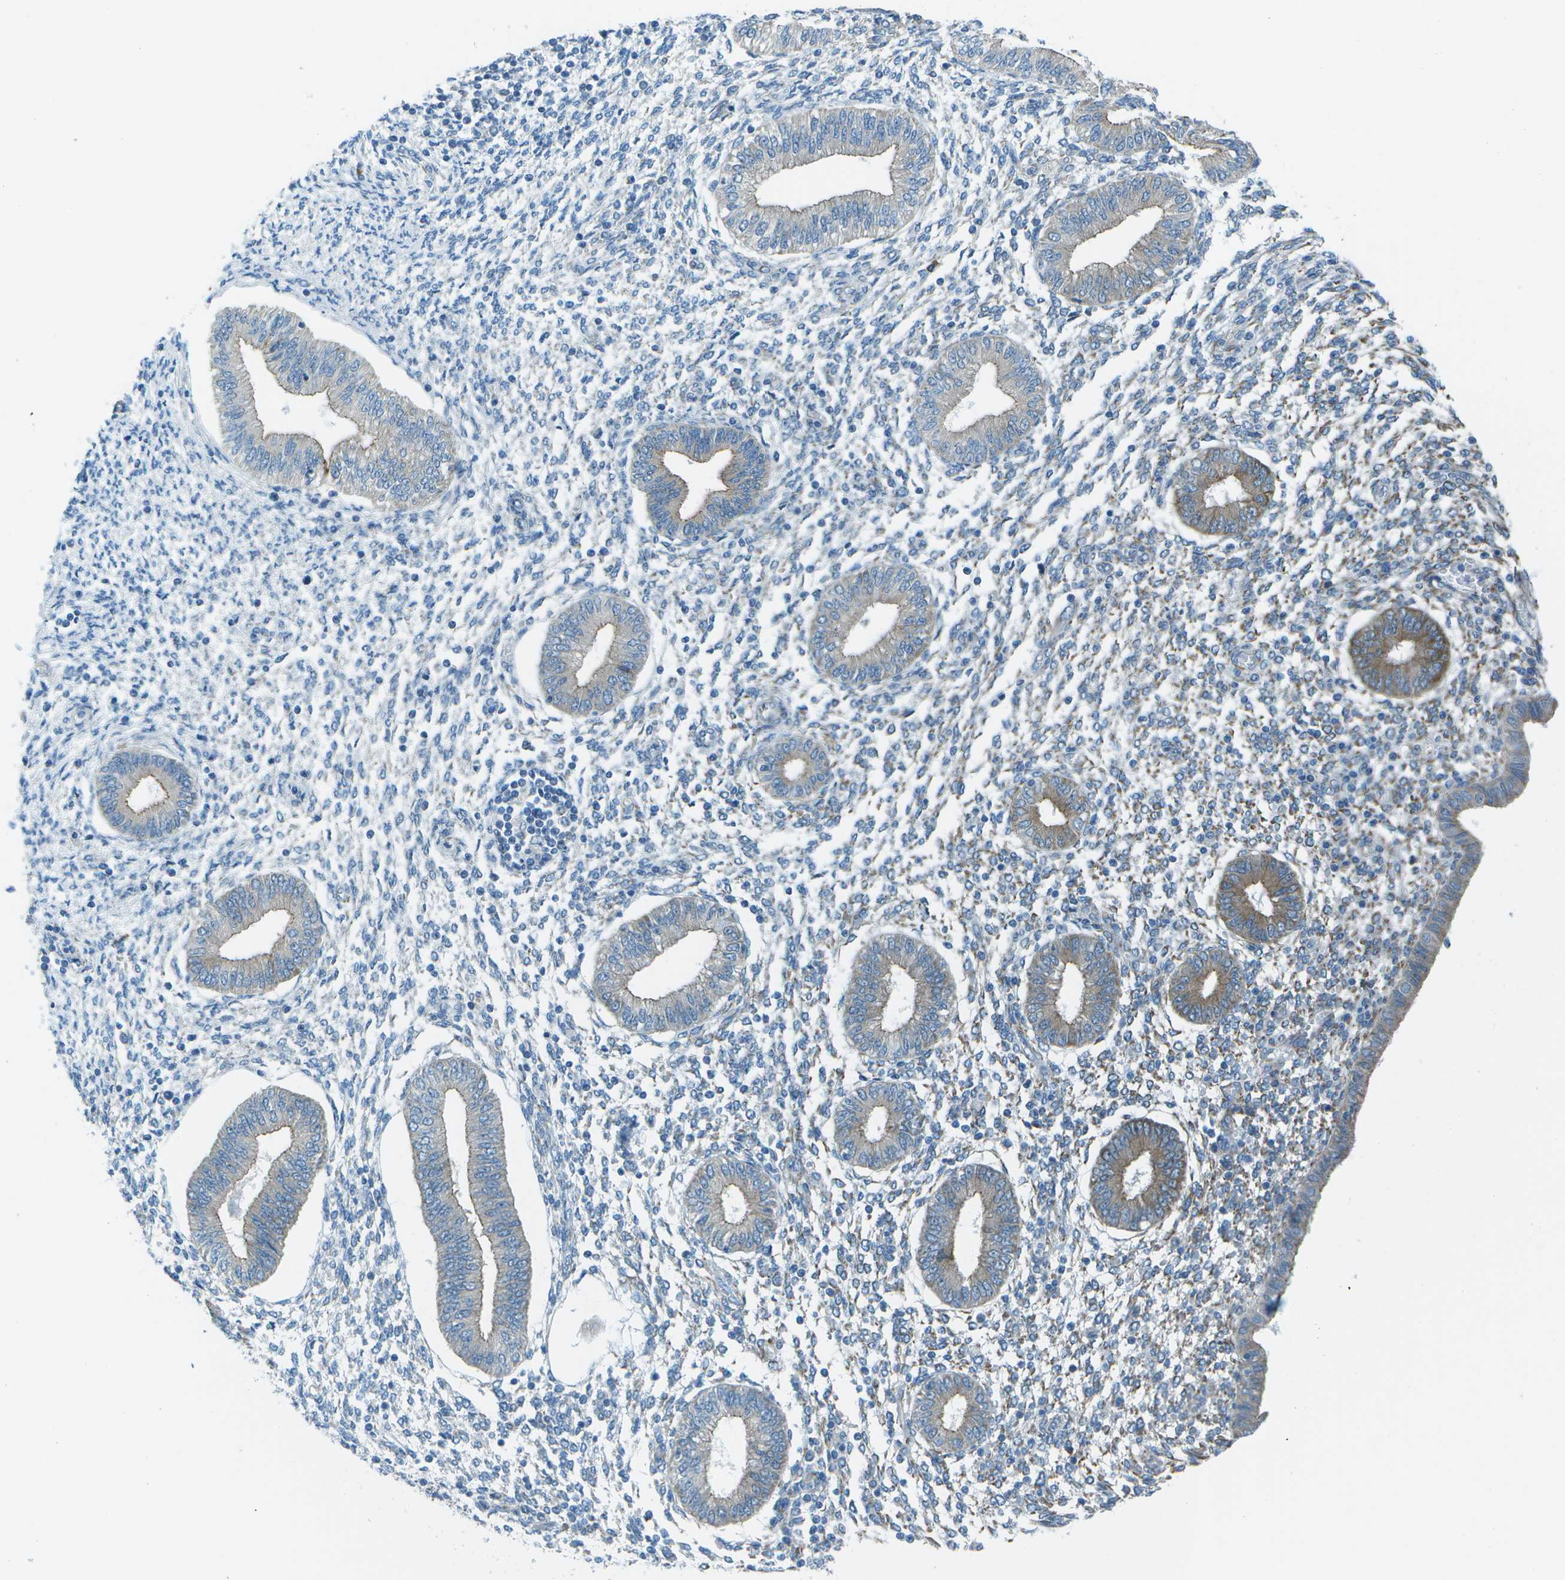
{"staining": {"intensity": "negative", "quantity": "none", "location": "none"}, "tissue": "endometrium", "cell_type": "Cells in endometrial stroma", "image_type": "normal", "snomed": [{"axis": "morphology", "description": "Normal tissue, NOS"}, {"axis": "topography", "description": "Endometrium"}], "caption": "Cells in endometrial stroma are negative for protein expression in unremarkable human endometrium. (DAB (3,3'-diaminobenzidine) immunohistochemistry (IHC) with hematoxylin counter stain).", "gene": "KCTD3", "patient": {"sex": "female", "age": 50}}